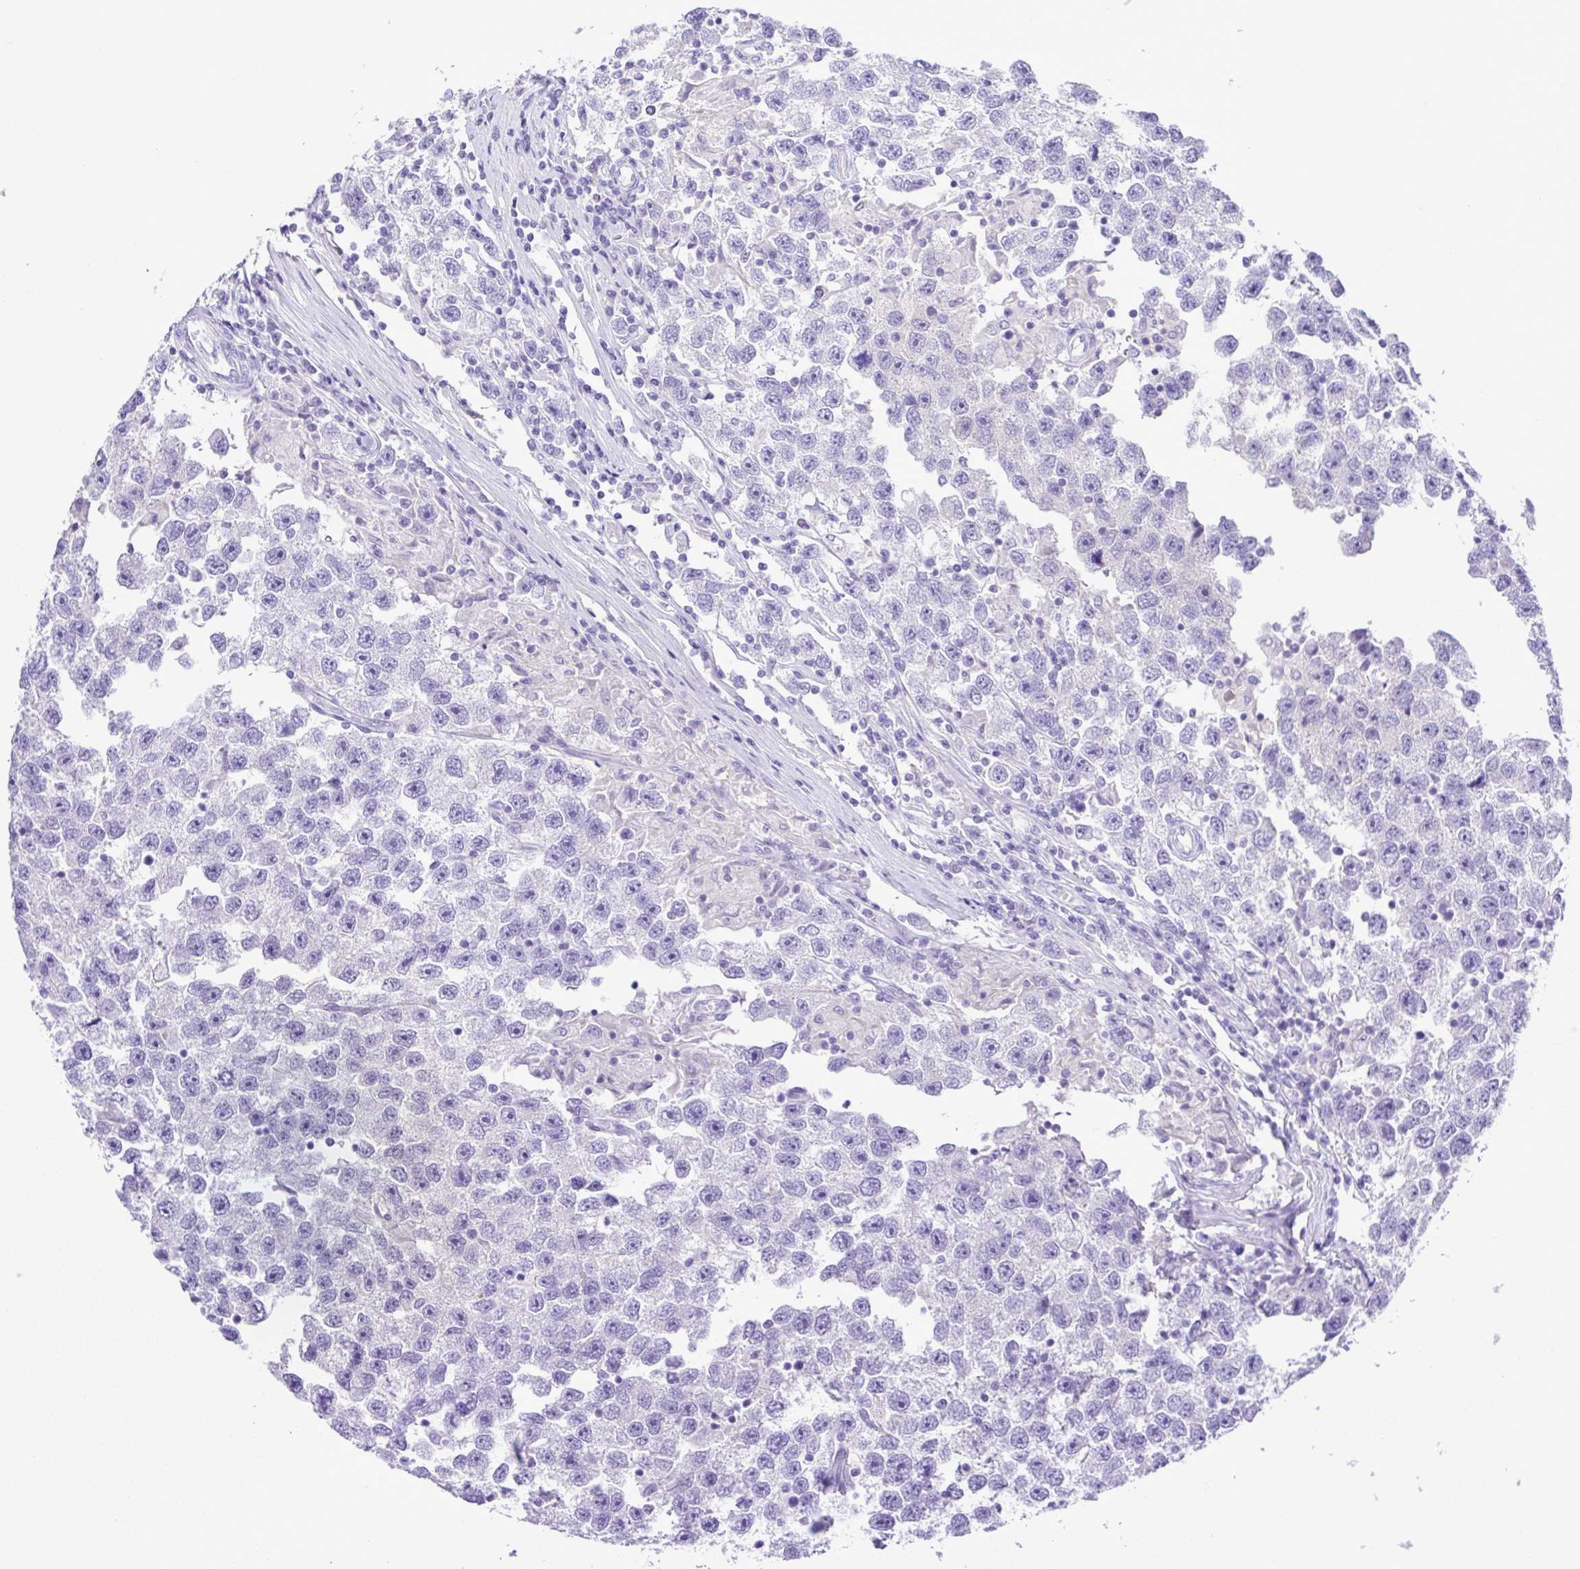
{"staining": {"intensity": "negative", "quantity": "none", "location": "none"}, "tissue": "testis cancer", "cell_type": "Tumor cells", "image_type": "cancer", "snomed": [{"axis": "morphology", "description": "Seminoma, NOS"}, {"axis": "topography", "description": "Testis"}], "caption": "Tumor cells show no significant staining in testis cancer (seminoma). (DAB immunohistochemistry, high magnification).", "gene": "SYT1", "patient": {"sex": "male", "age": 26}}